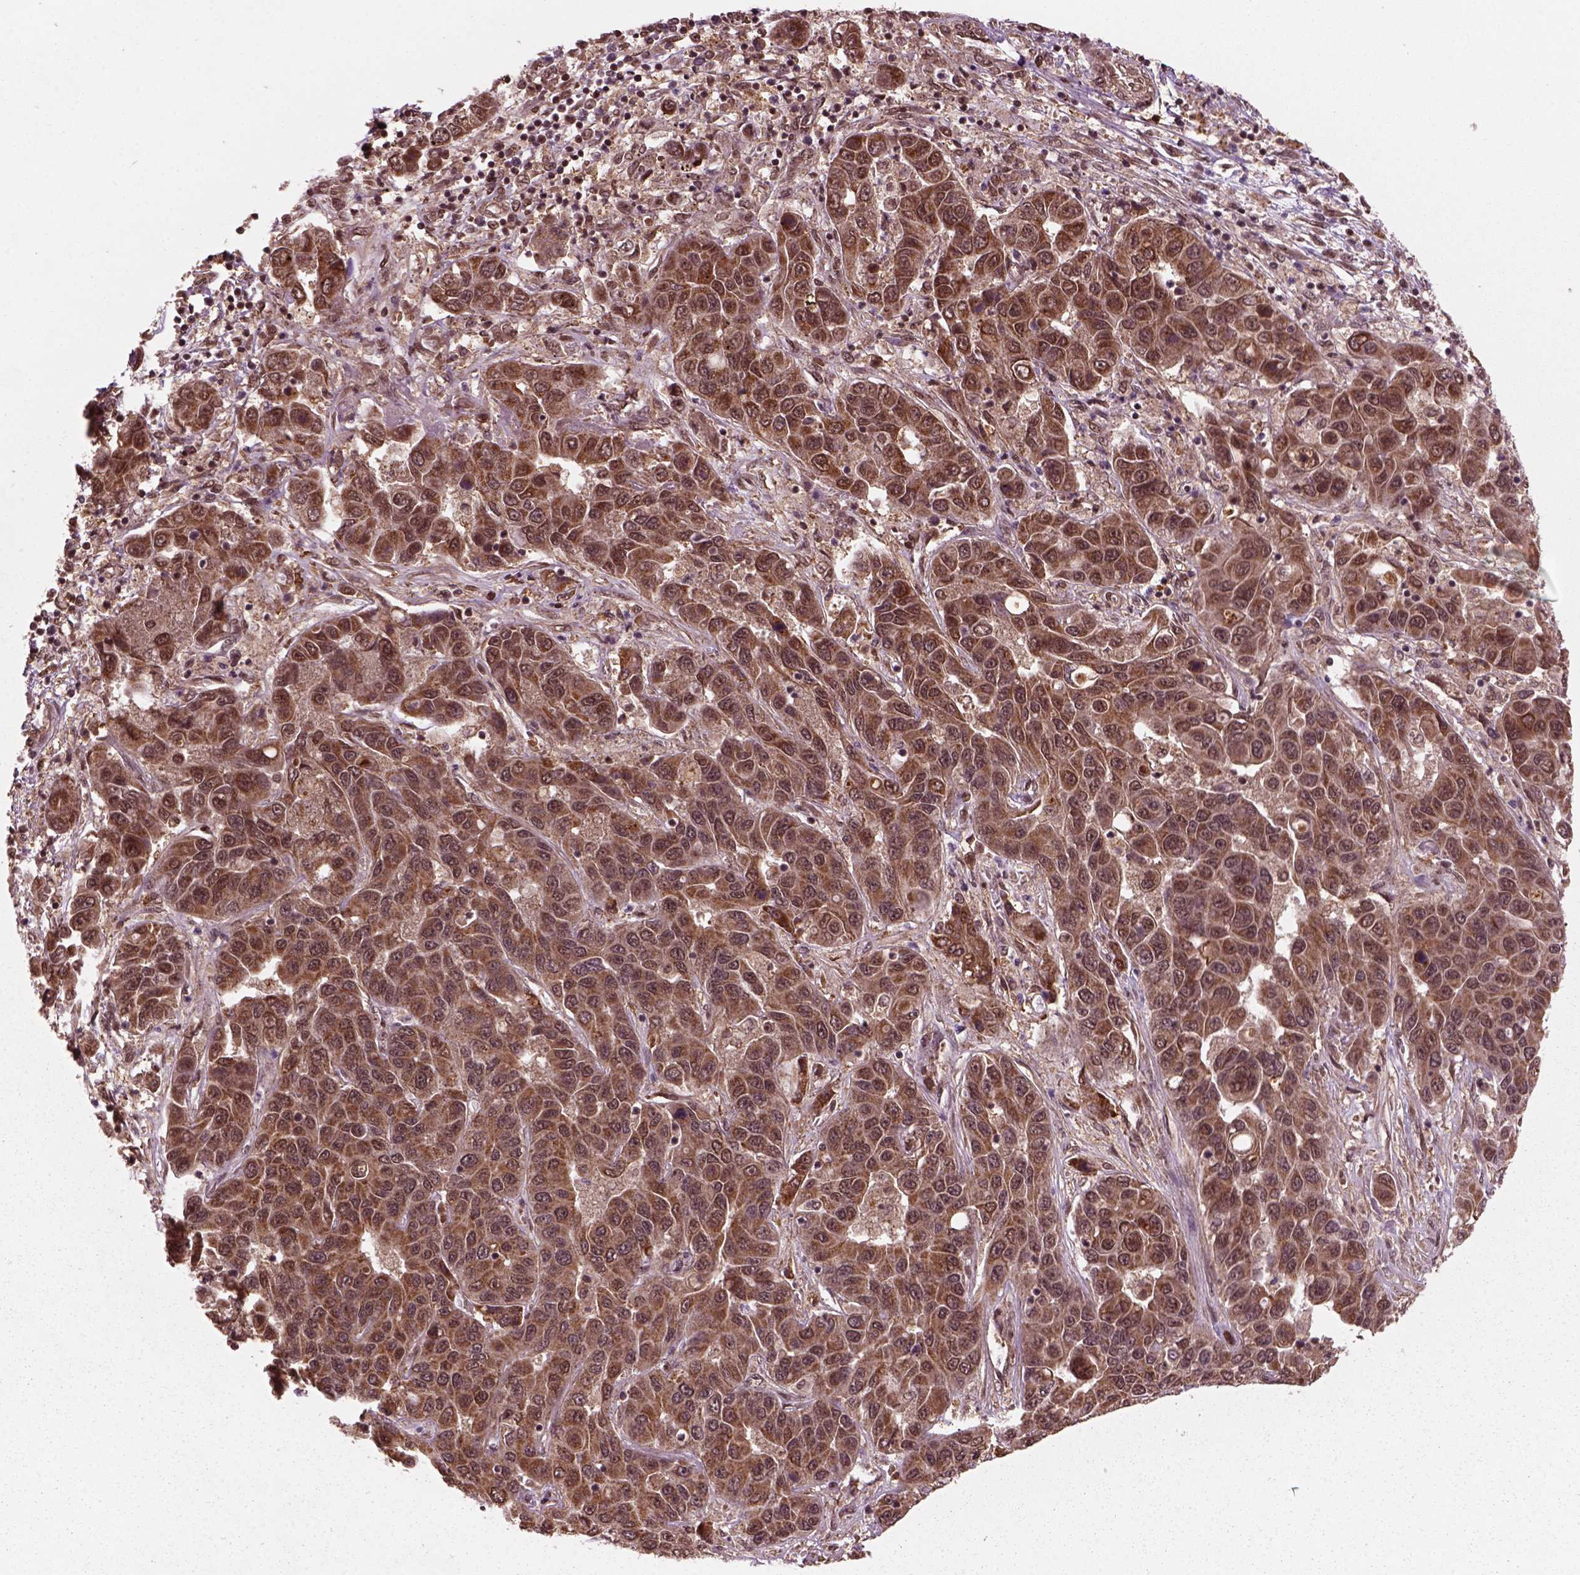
{"staining": {"intensity": "strong", "quantity": ">75%", "location": "cytoplasmic/membranous"}, "tissue": "liver cancer", "cell_type": "Tumor cells", "image_type": "cancer", "snomed": [{"axis": "morphology", "description": "Cholangiocarcinoma"}, {"axis": "topography", "description": "Liver"}], "caption": "Immunohistochemistry of liver cancer exhibits high levels of strong cytoplasmic/membranous positivity in approximately >75% of tumor cells.", "gene": "NUDT9", "patient": {"sex": "female", "age": 52}}